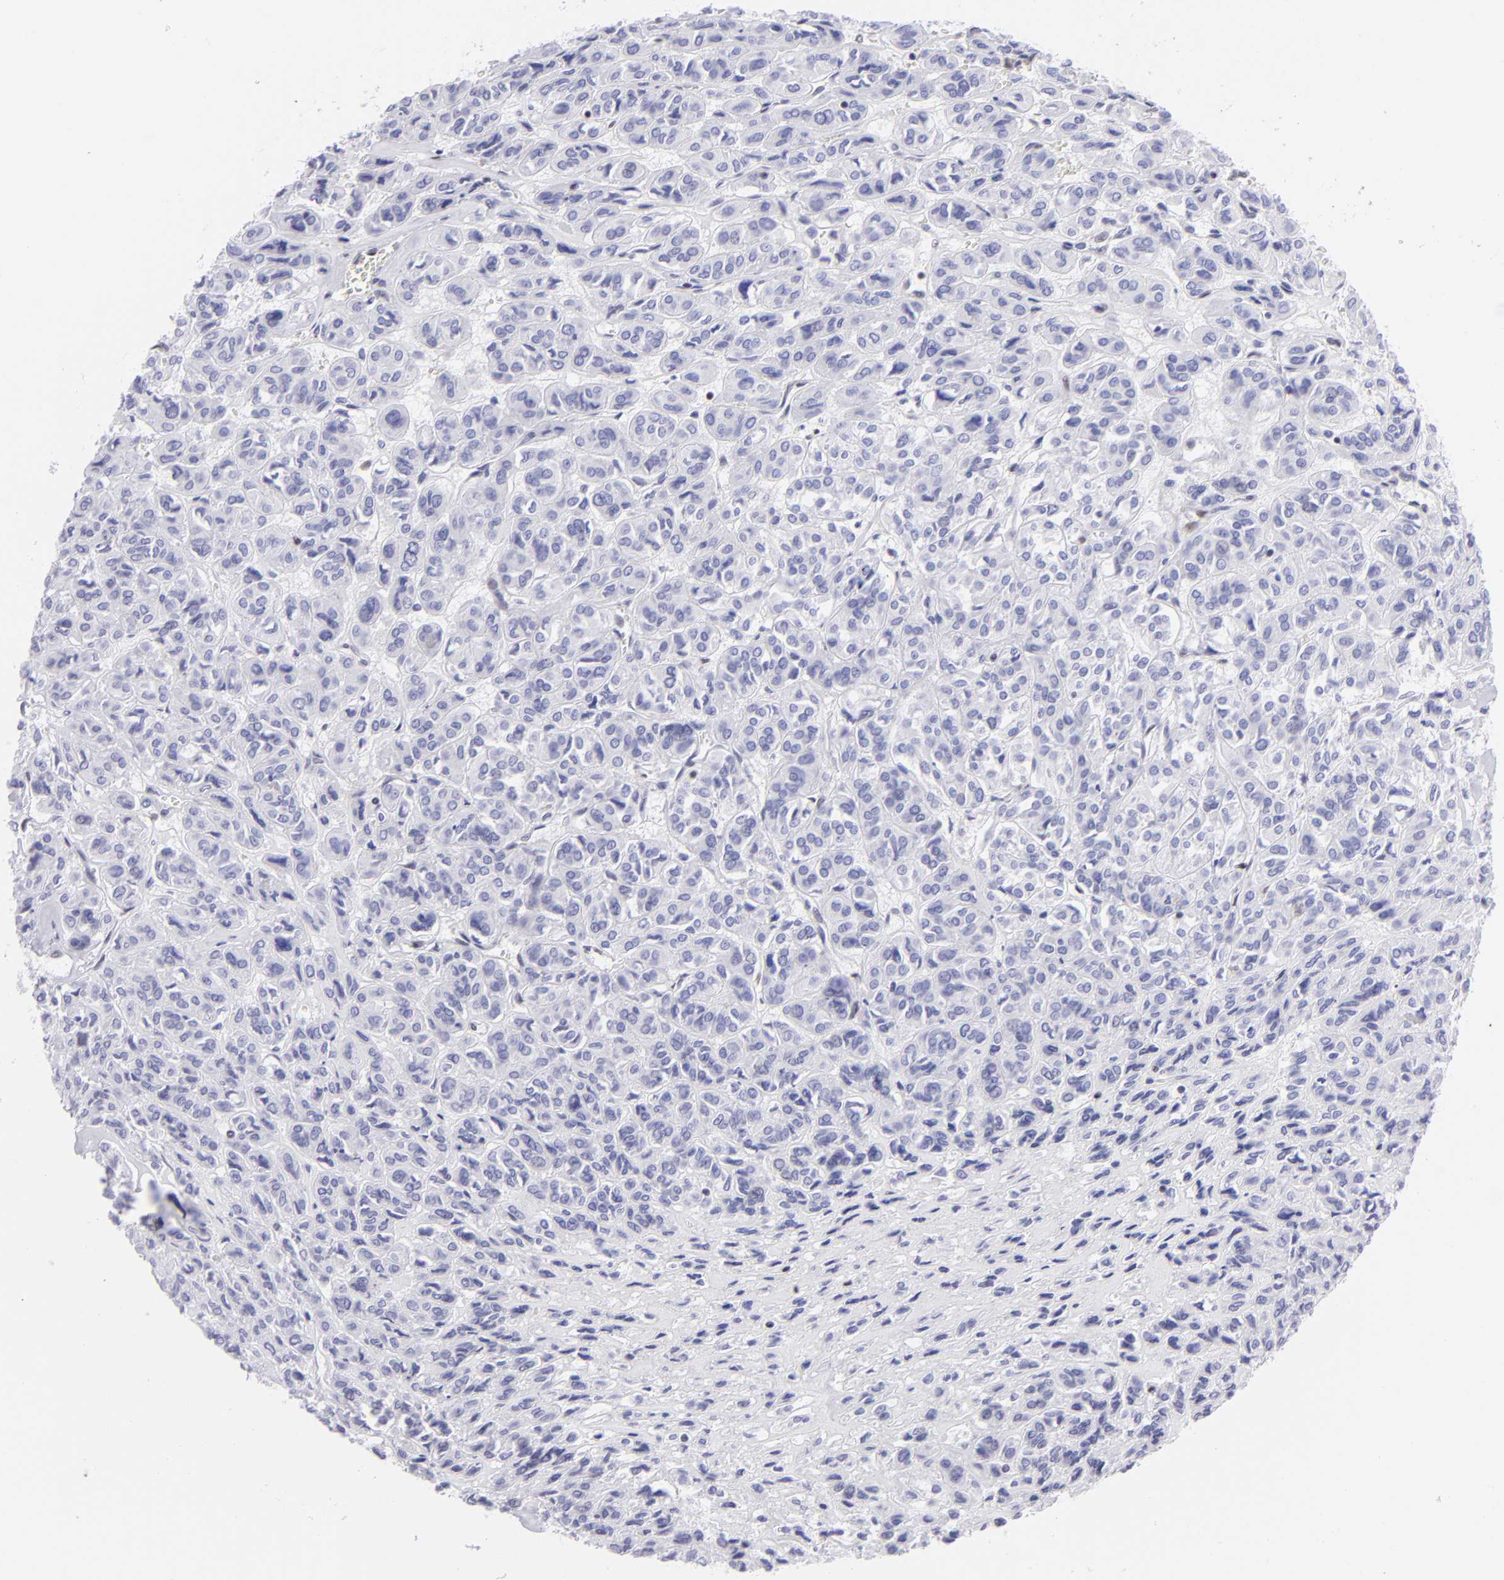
{"staining": {"intensity": "negative", "quantity": "none", "location": "none"}, "tissue": "thyroid cancer", "cell_type": "Tumor cells", "image_type": "cancer", "snomed": [{"axis": "morphology", "description": "Follicular adenoma carcinoma, NOS"}, {"axis": "topography", "description": "Thyroid gland"}], "caption": "A micrograph of thyroid cancer (follicular adenoma carcinoma) stained for a protein shows no brown staining in tumor cells. (Stains: DAB IHC with hematoxylin counter stain, Microscopy: brightfield microscopy at high magnification).", "gene": "ETS1", "patient": {"sex": "female", "age": 71}}